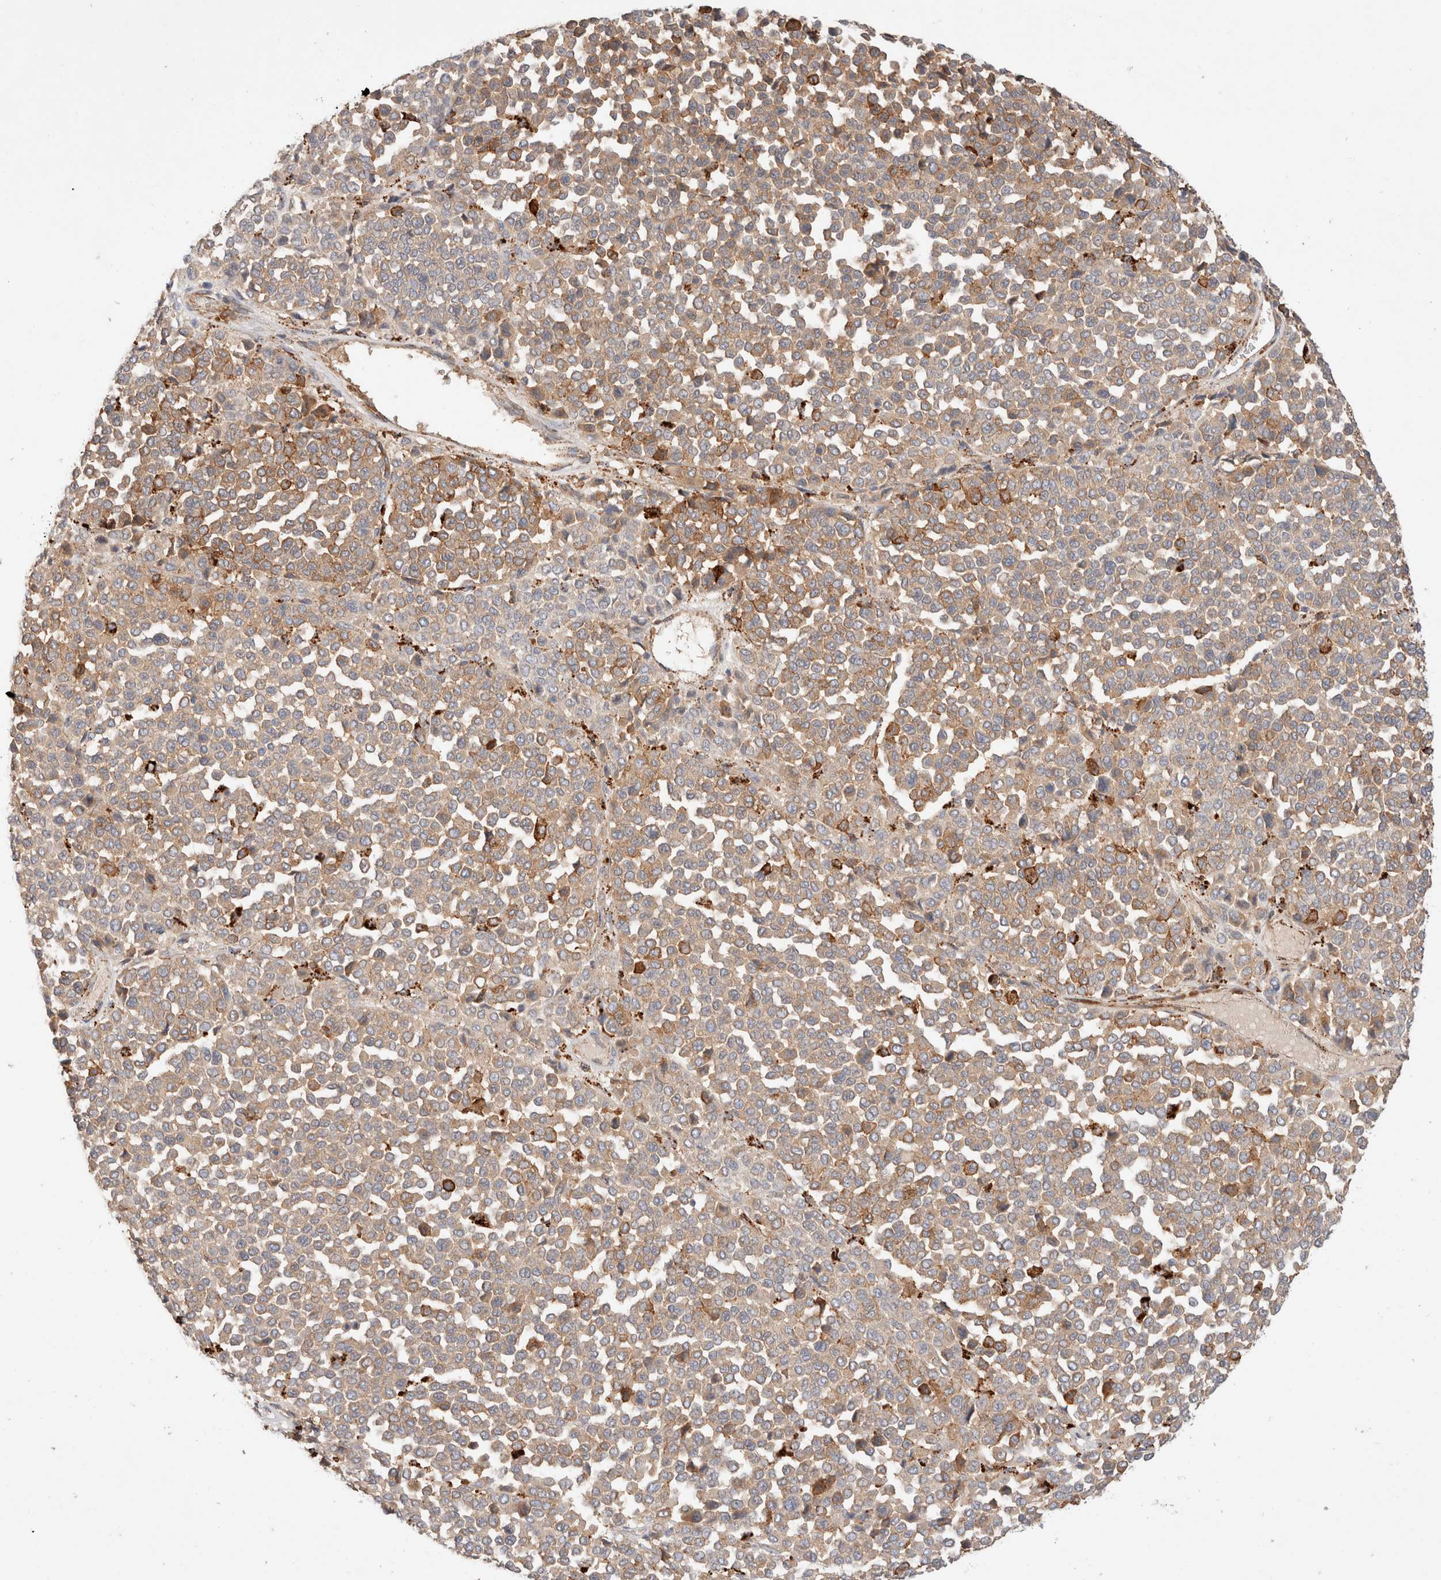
{"staining": {"intensity": "weak", "quantity": ">75%", "location": "cytoplasmic/membranous"}, "tissue": "melanoma", "cell_type": "Tumor cells", "image_type": "cancer", "snomed": [{"axis": "morphology", "description": "Malignant melanoma, Metastatic site"}, {"axis": "topography", "description": "Pancreas"}], "caption": "Approximately >75% of tumor cells in human malignant melanoma (metastatic site) display weak cytoplasmic/membranous protein staining as visualized by brown immunohistochemical staining.", "gene": "RABEPK", "patient": {"sex": "female", "age": 30}}